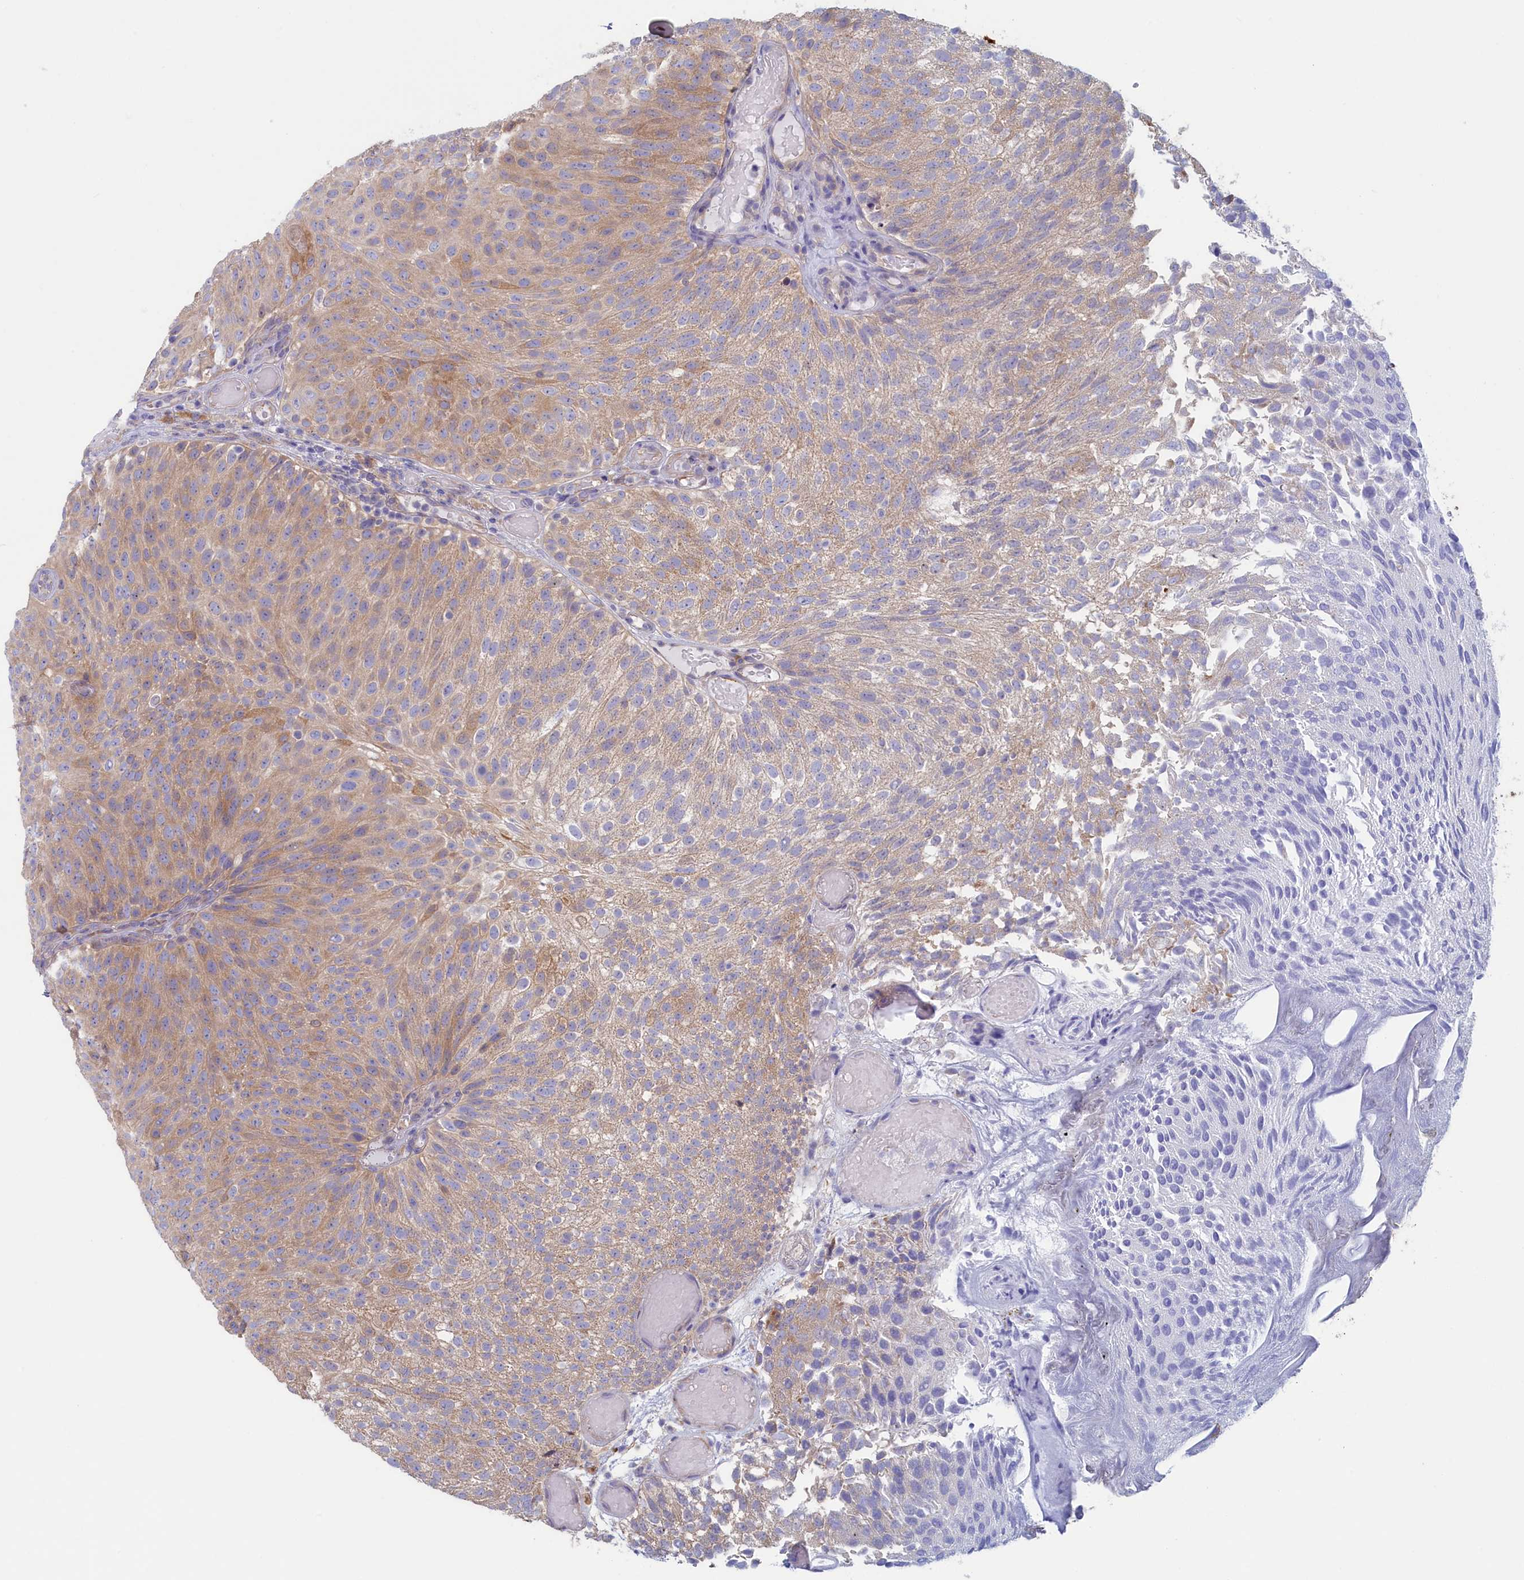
{"staining": {"intensity": "weak", "quantity": "25%-75%", "location": "cytoplasmic/membranous"}, "tissue": "urothelial cancer", "cell_type": "Tumor cells", "image_type": "cancer", "snomed": [{"axis": "morphology", "description": "Urothelial carcinoma, Low grade"}, {"axis": "topography", "description": "Urinary bladder"}], "caption": "The histopathology image exhibits a brown stain indicating the presence of a protein in the cytoplasmic/membranous of tumor cells in low-grade urothelial carcinoma.", "gene": "SYNDIG1L", "patient": {"sex": "male", "age": 78}}